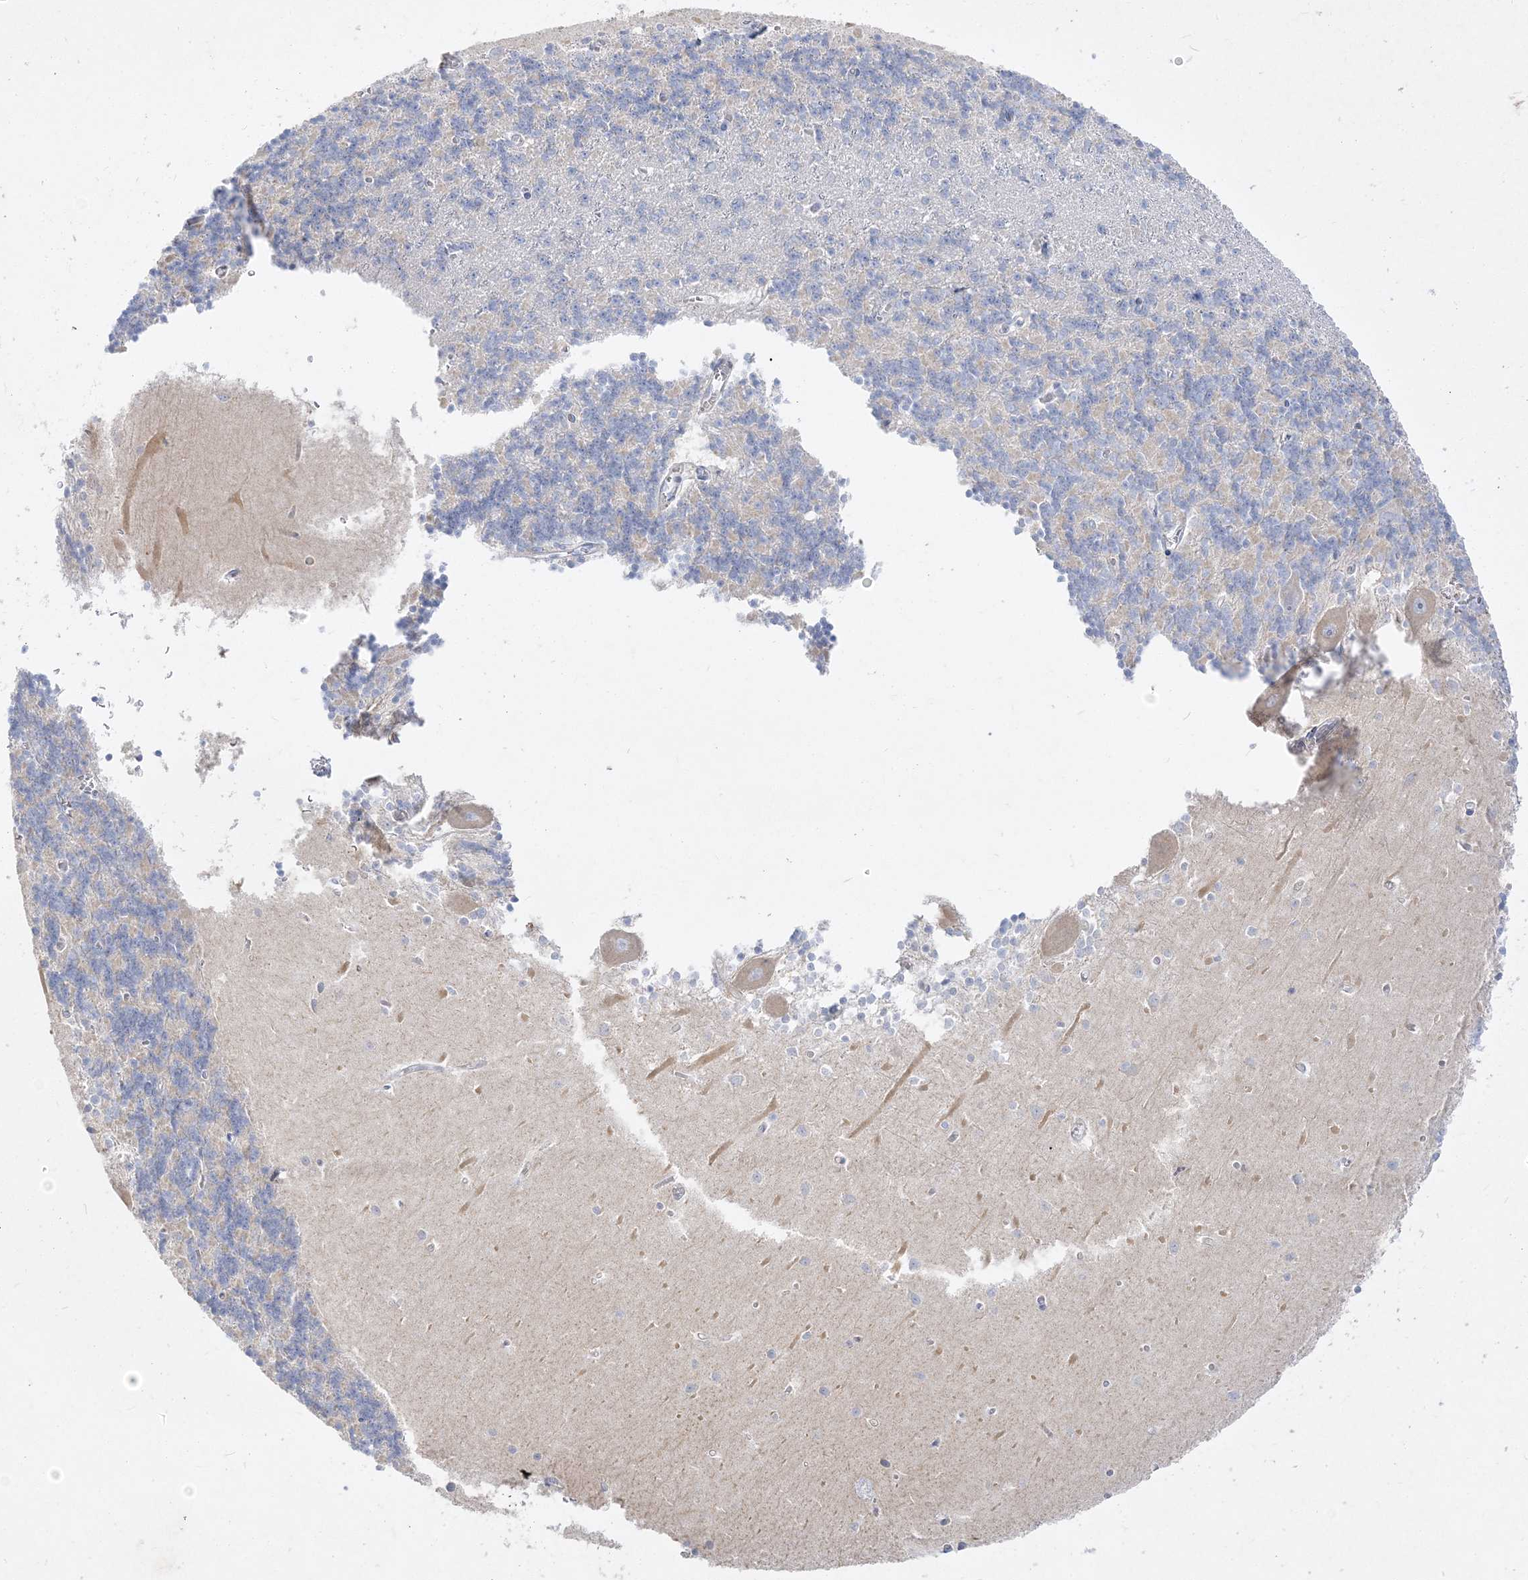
{"staining": {"intensity": "negative", "quantity": "none", "location": "none"}, "tissue": "cerebellum", "cell_type": "Cells in granular layer", "image_type": "normal", "snomed": [{"axis": "morphology", "description": "Normal tissue, NOS"}, {"axis": "topography", "description": "Cerebellum"}], "caption": "A high-resolution photomicrograph shows immunohistochemistry staining of normal cerebellum, which shows no significant positivity in cells in granular layer. The staining was performed using DAB (3,3'-diaminobenzidine) to visualize the protein expression in brown, while the nuclei were stained in blue with hematoxylin (Magnification: 20x).", "gene": "GPAT2", "patient": {"sex": "male", "age": 37}}